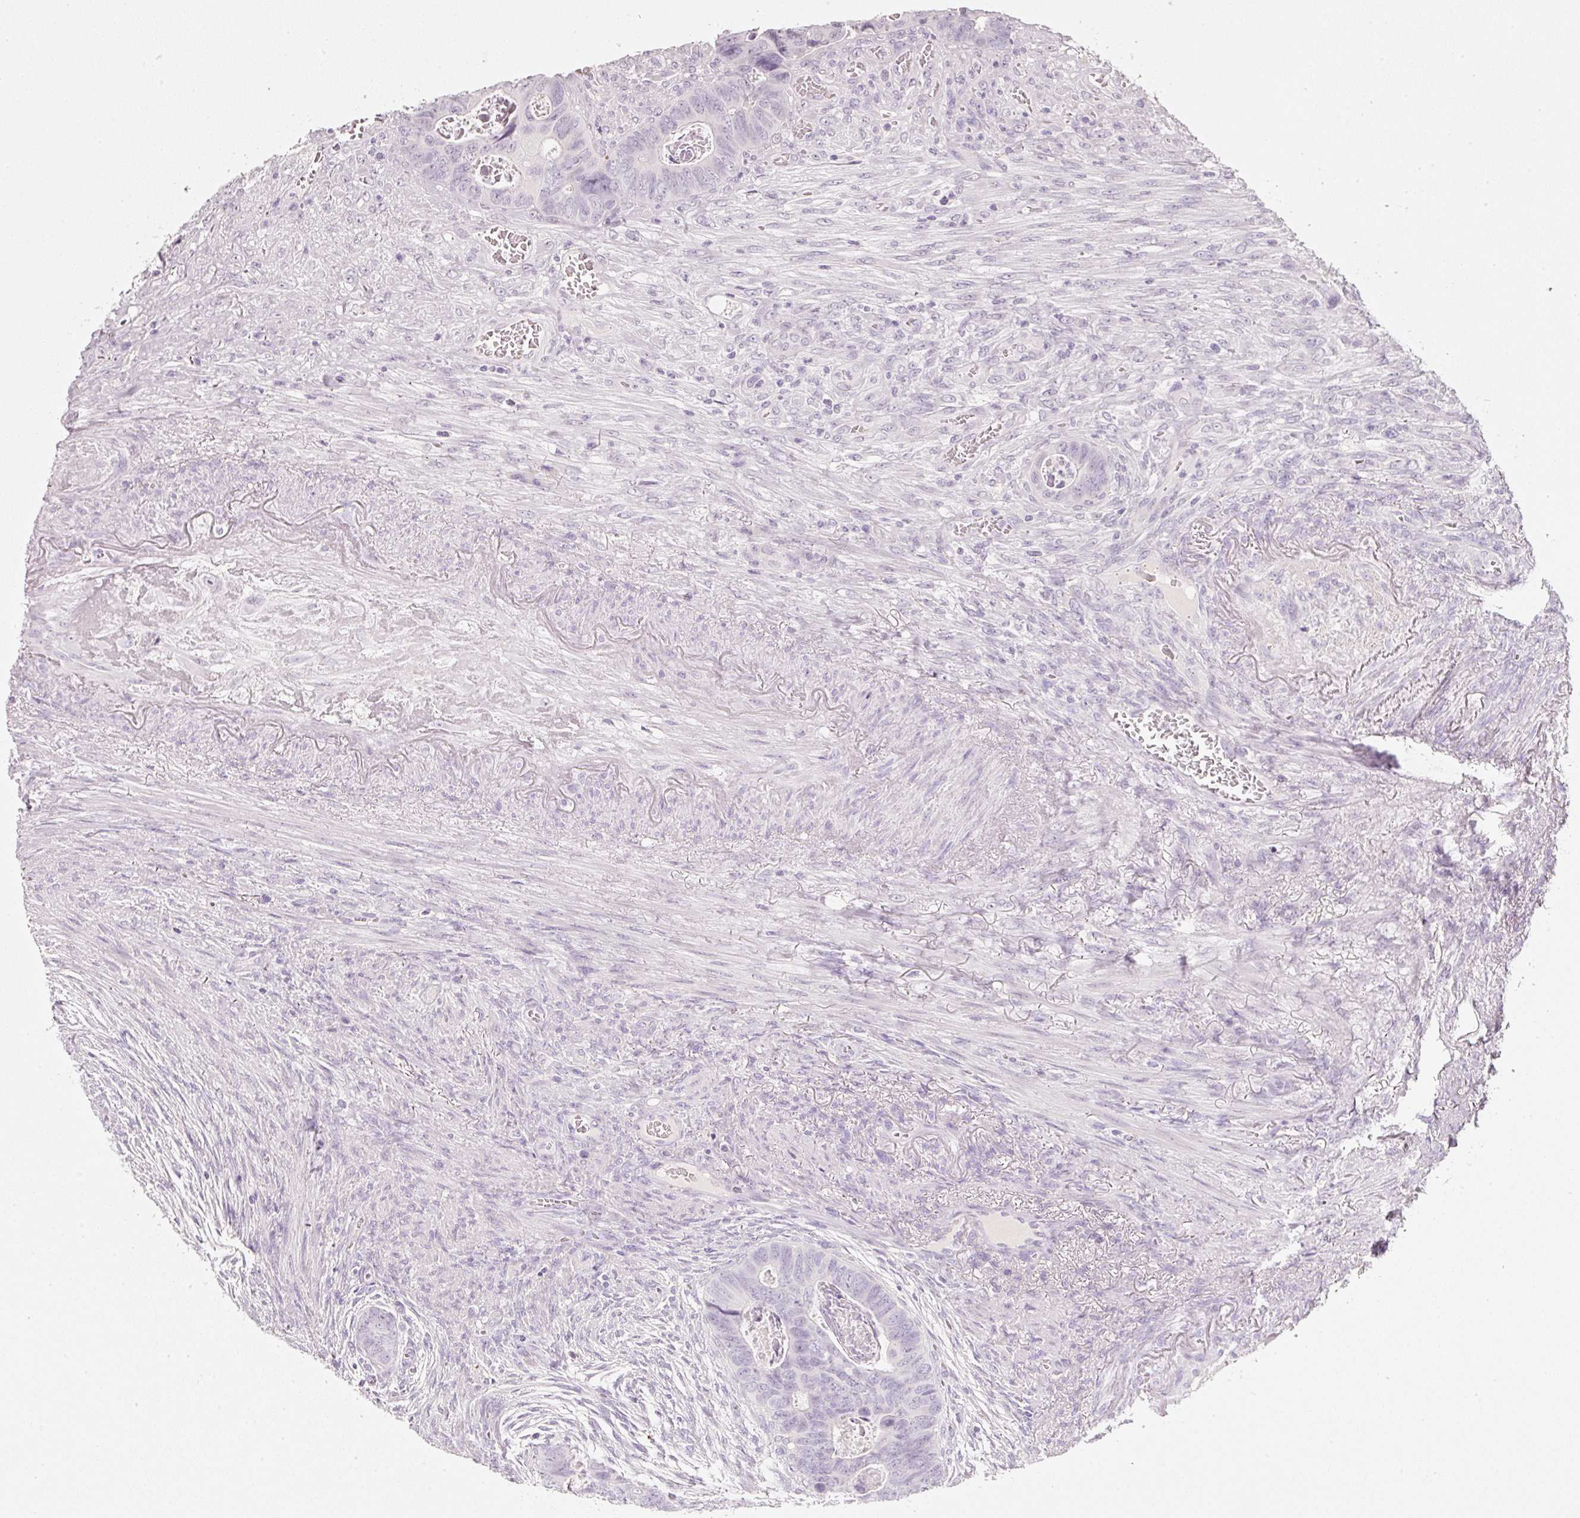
{"staining": {"intensity": "negative", "quantity": "none", "location": "none"}, "tissue": "colorectal cancer", "cell_type": "Tumor cells", "image_type": "cancer", "snomed": [{"axis": "morphology", "description": "Adenocarcinoma, NOS"}, {"axis": "topography", "description": "Rectum"}], "caption": "This is a image of immunohistochemistry staining of colorectal cancer, which shows no positivity in tumor cells.", "gene": "ENSG00000206549", "patient": {"sex": "female", "age": 78}}